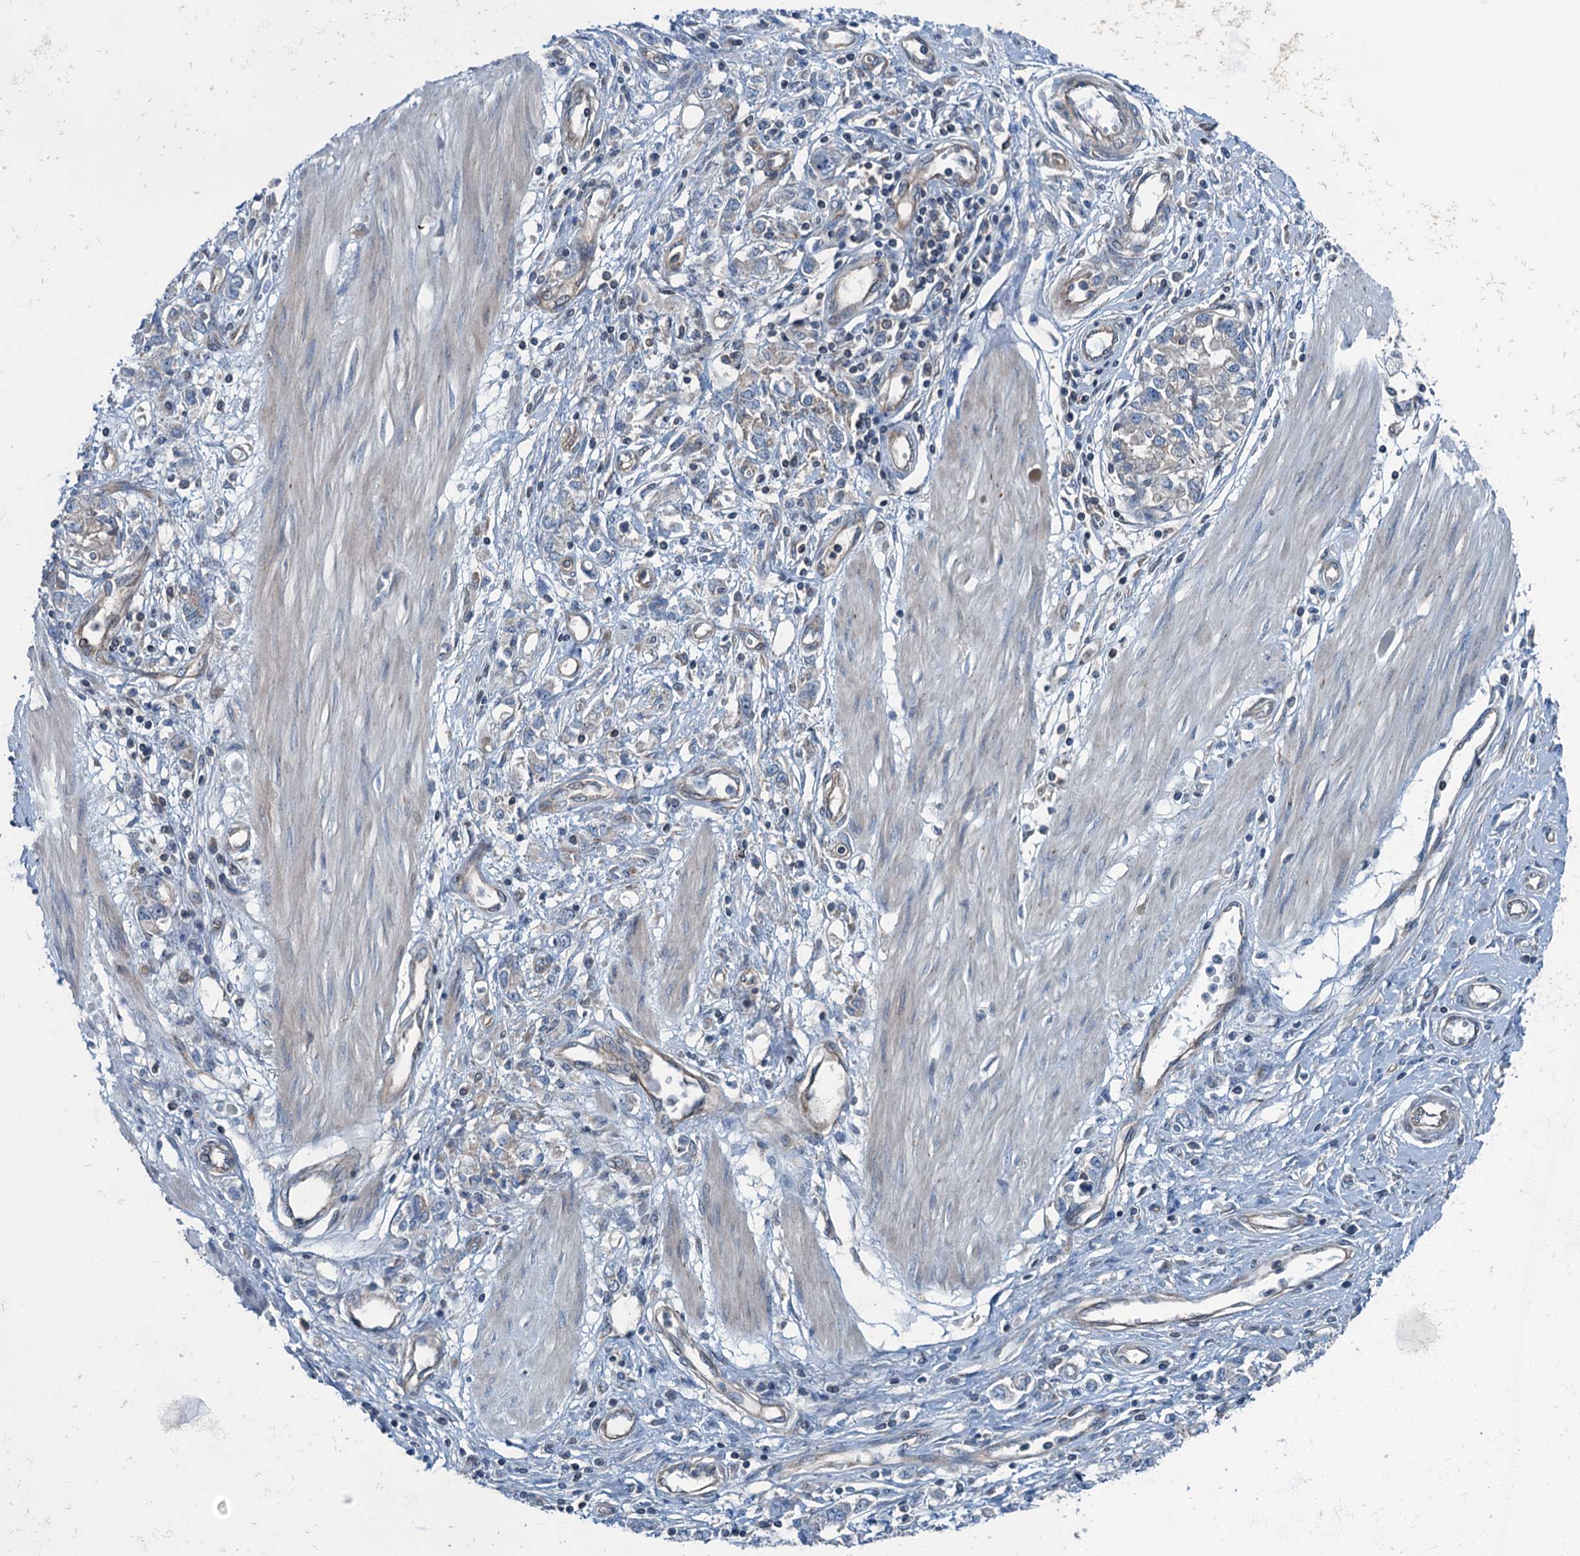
{"staining": {"intensity": "negative", "quantity": "none", "location": "none"}, "tissue": "stomach cancer", "cell_type": "Tumor cells", "image_type": "cancer", "snomed": [{"axis": "morphology", "description": "Adenocarcinoma, NOS"}, {"axis": "topography", "description": "Stomach"}], "caption": "A high-resolution histopathology image shows immunohistochemistry staining of stomach cancer (adenocarcinoma), which reveals no significant positivity in tumor cells. (DAB IHC, high magnification).", "gene": "TRAPPC8", "patient": {"sex": "female", "age": 76}}